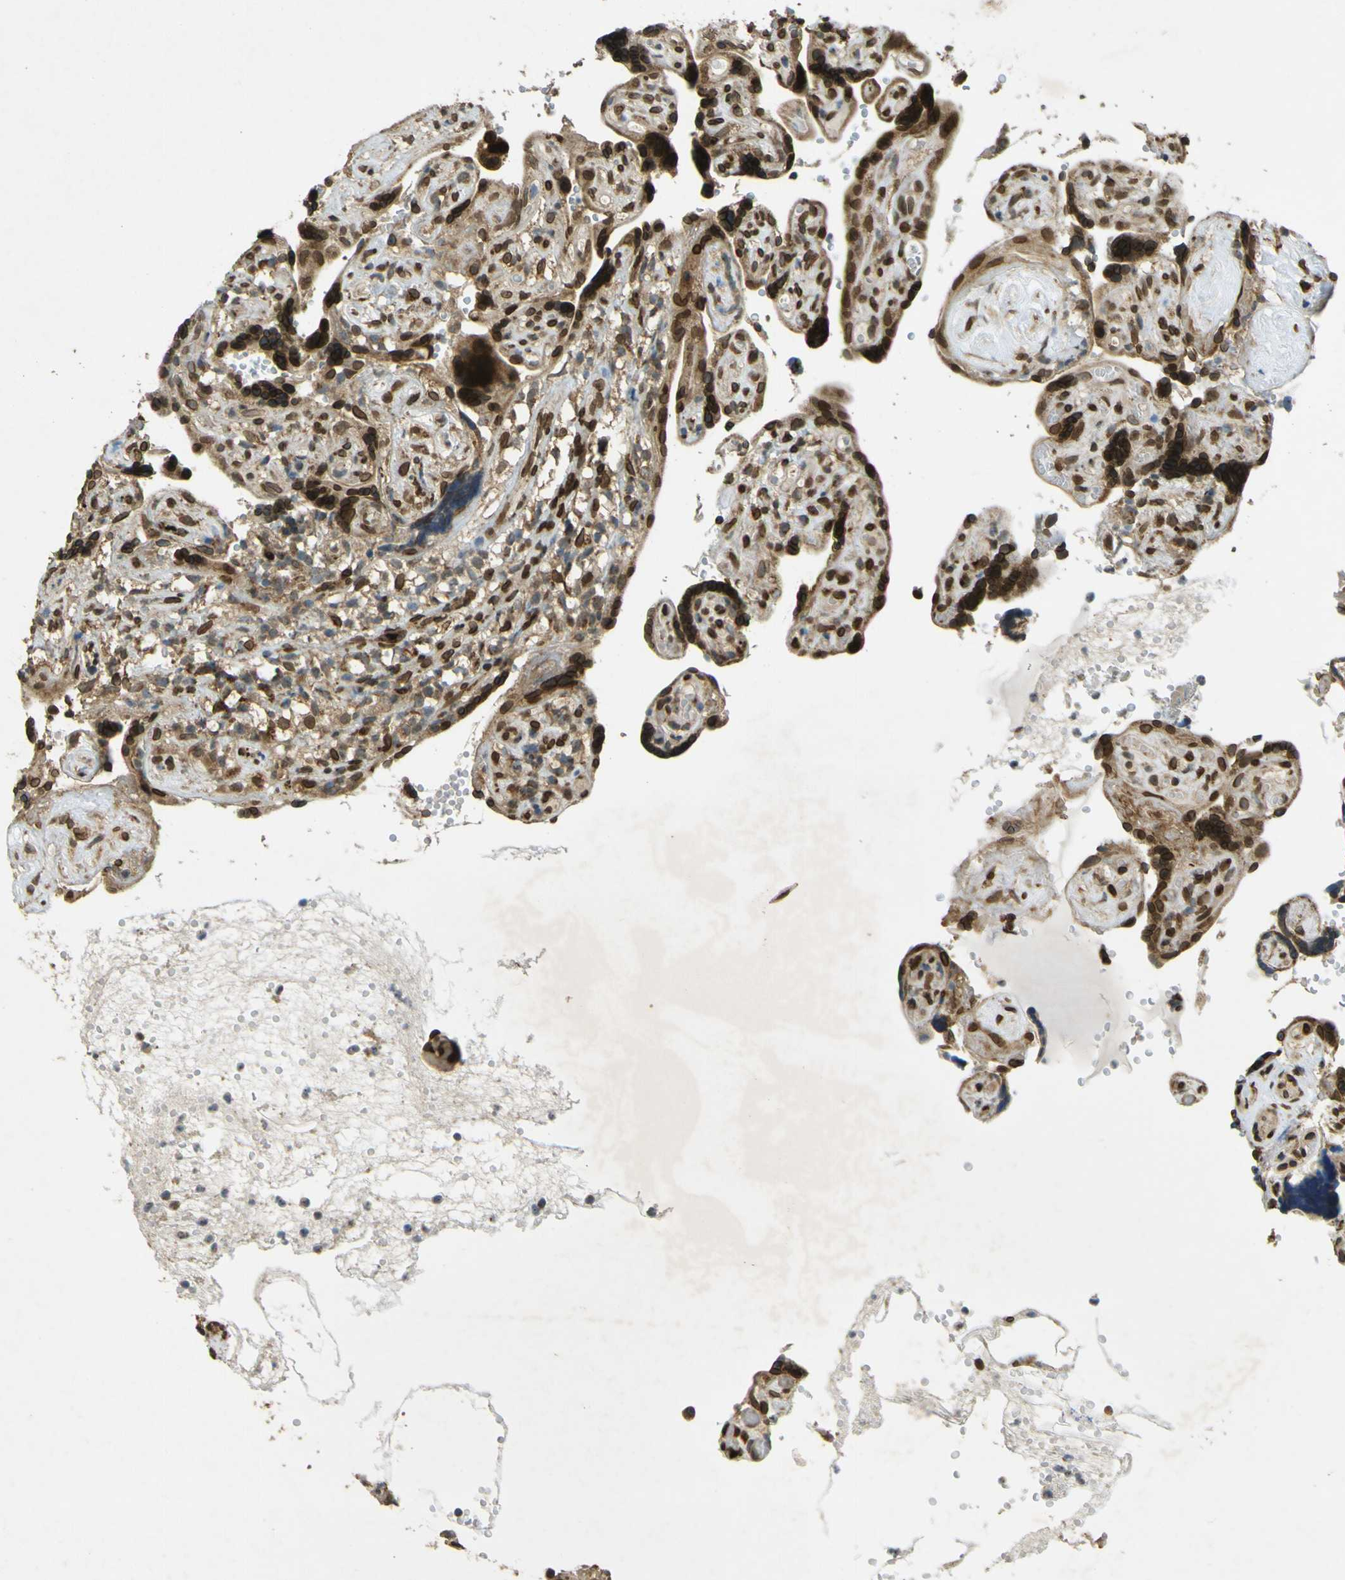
{"staining": {"intensity": "moderate", "quantity": ">75%", "location": "cytoplasmic/membranous,nuclear"}, "tissue": "placenta", "cell_type": "Decidual cells", "image_type": "normal", "snomed": [{"axis": "morphology", "description": "Normal tissue, NOS"}, {"axis": "topography", "description": "Placenta"}], "caption": "DAB (3,3'-diaminobenzidine) immunohistochemical staining of unremarkable placenta demonstrates moderate cytoplasmic/membranous,nuclear protein positivity in about >75% of decidual cells.", "gene": "GALNT1", "patient": {"sex": "female", "age": 30}}